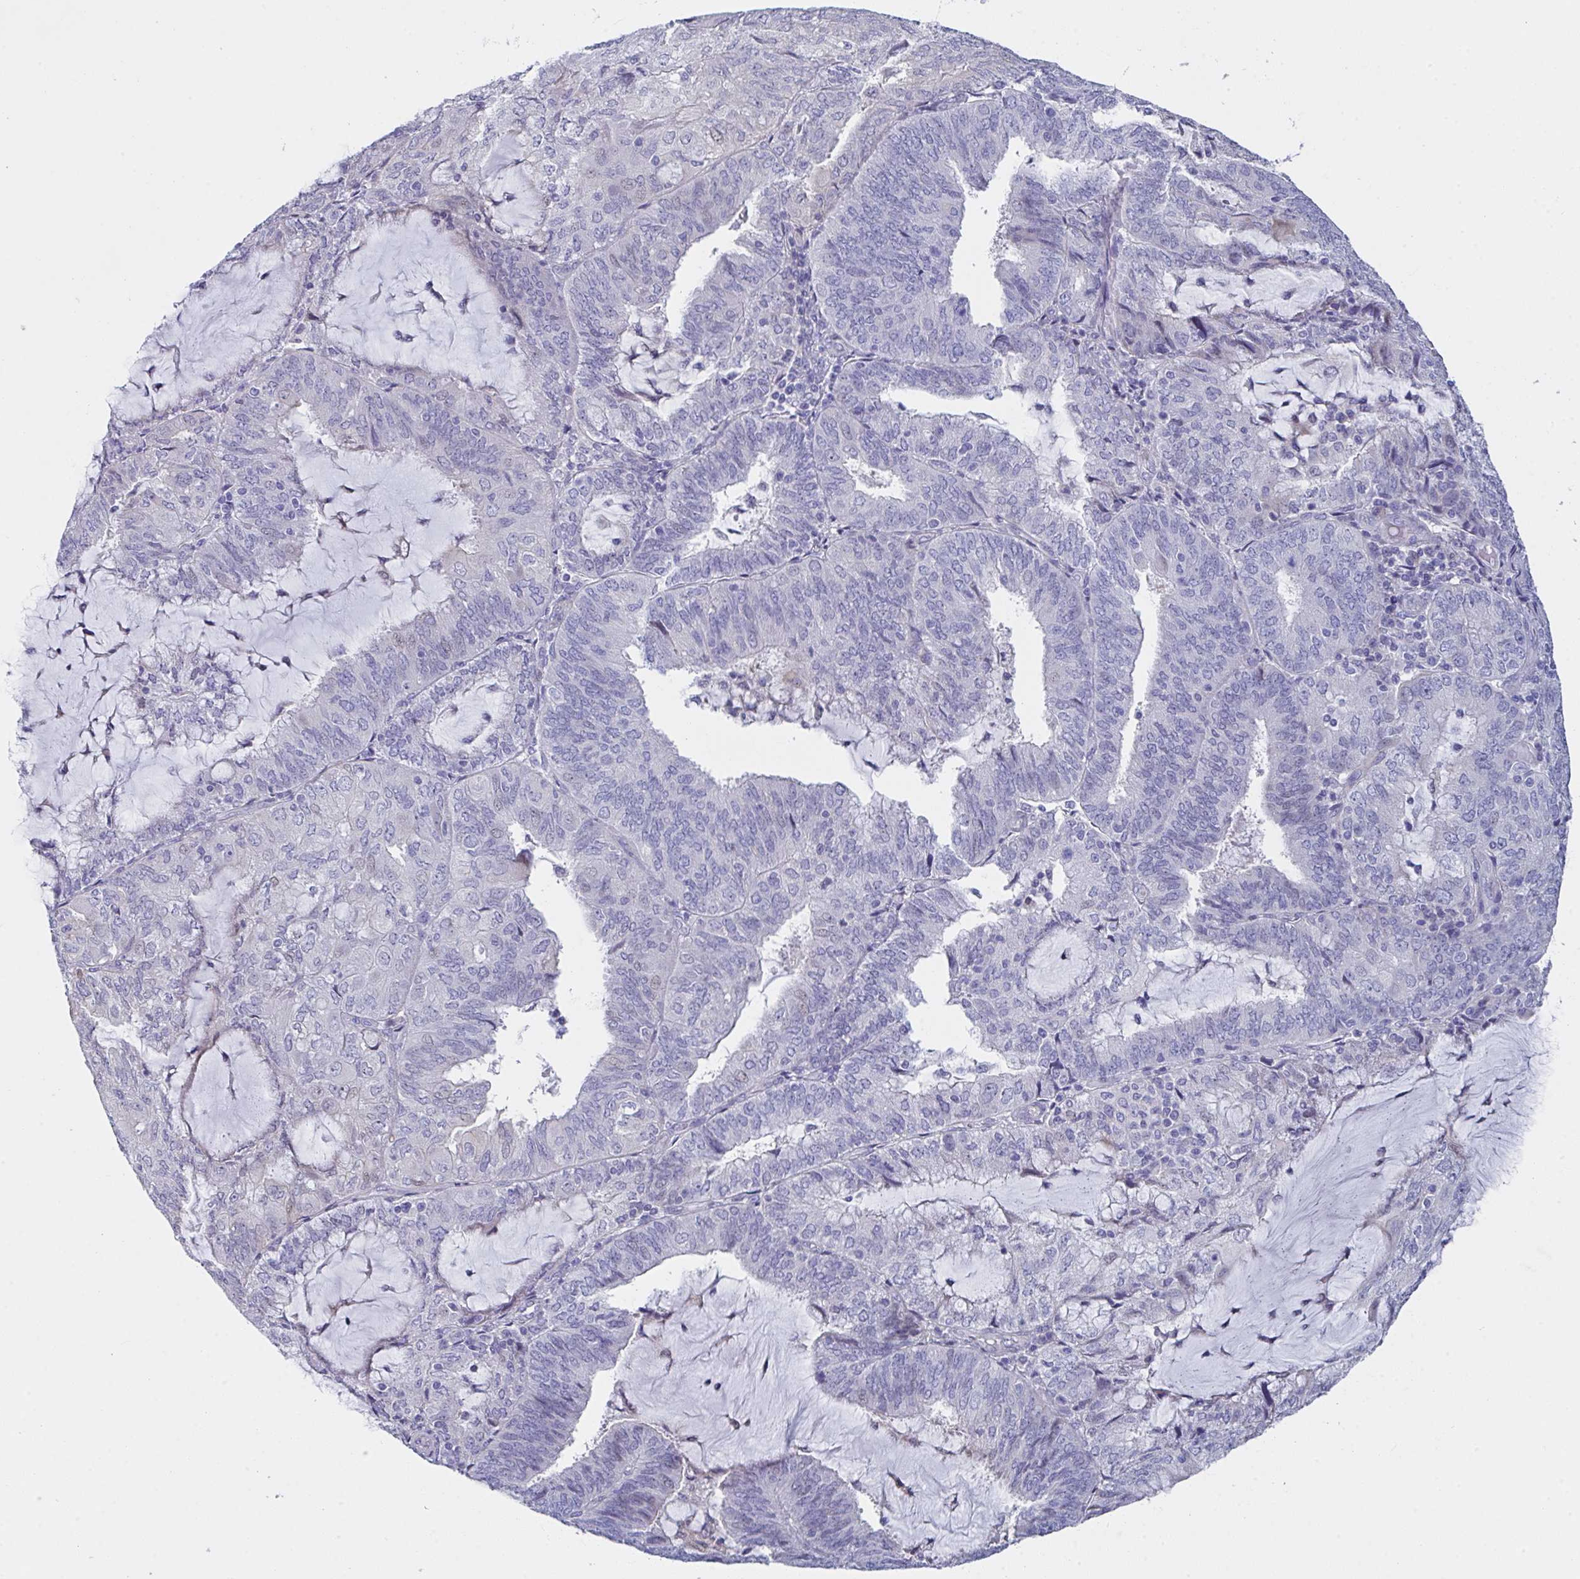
{"staining": {"intensity": "negative", "quantity": "none", "location": "none"}, "tissue": "endometrial cancer", "cell_type": "Tumor cells", "image_type": "cancer", "snomed": [{"axis": "morphology", "description": "Adenocarcinoma, NOS"}, {"axis": "topography", "description": "Endometrium"}], "caption": "An IHC photomicrograph of adenocarcinoma (endometrial) is shown. There is no staining in tumor cells of adenocarcinoma (endometrial).", "gene": "FBXO47", "patient": {"sex": "female", "age": 81}}